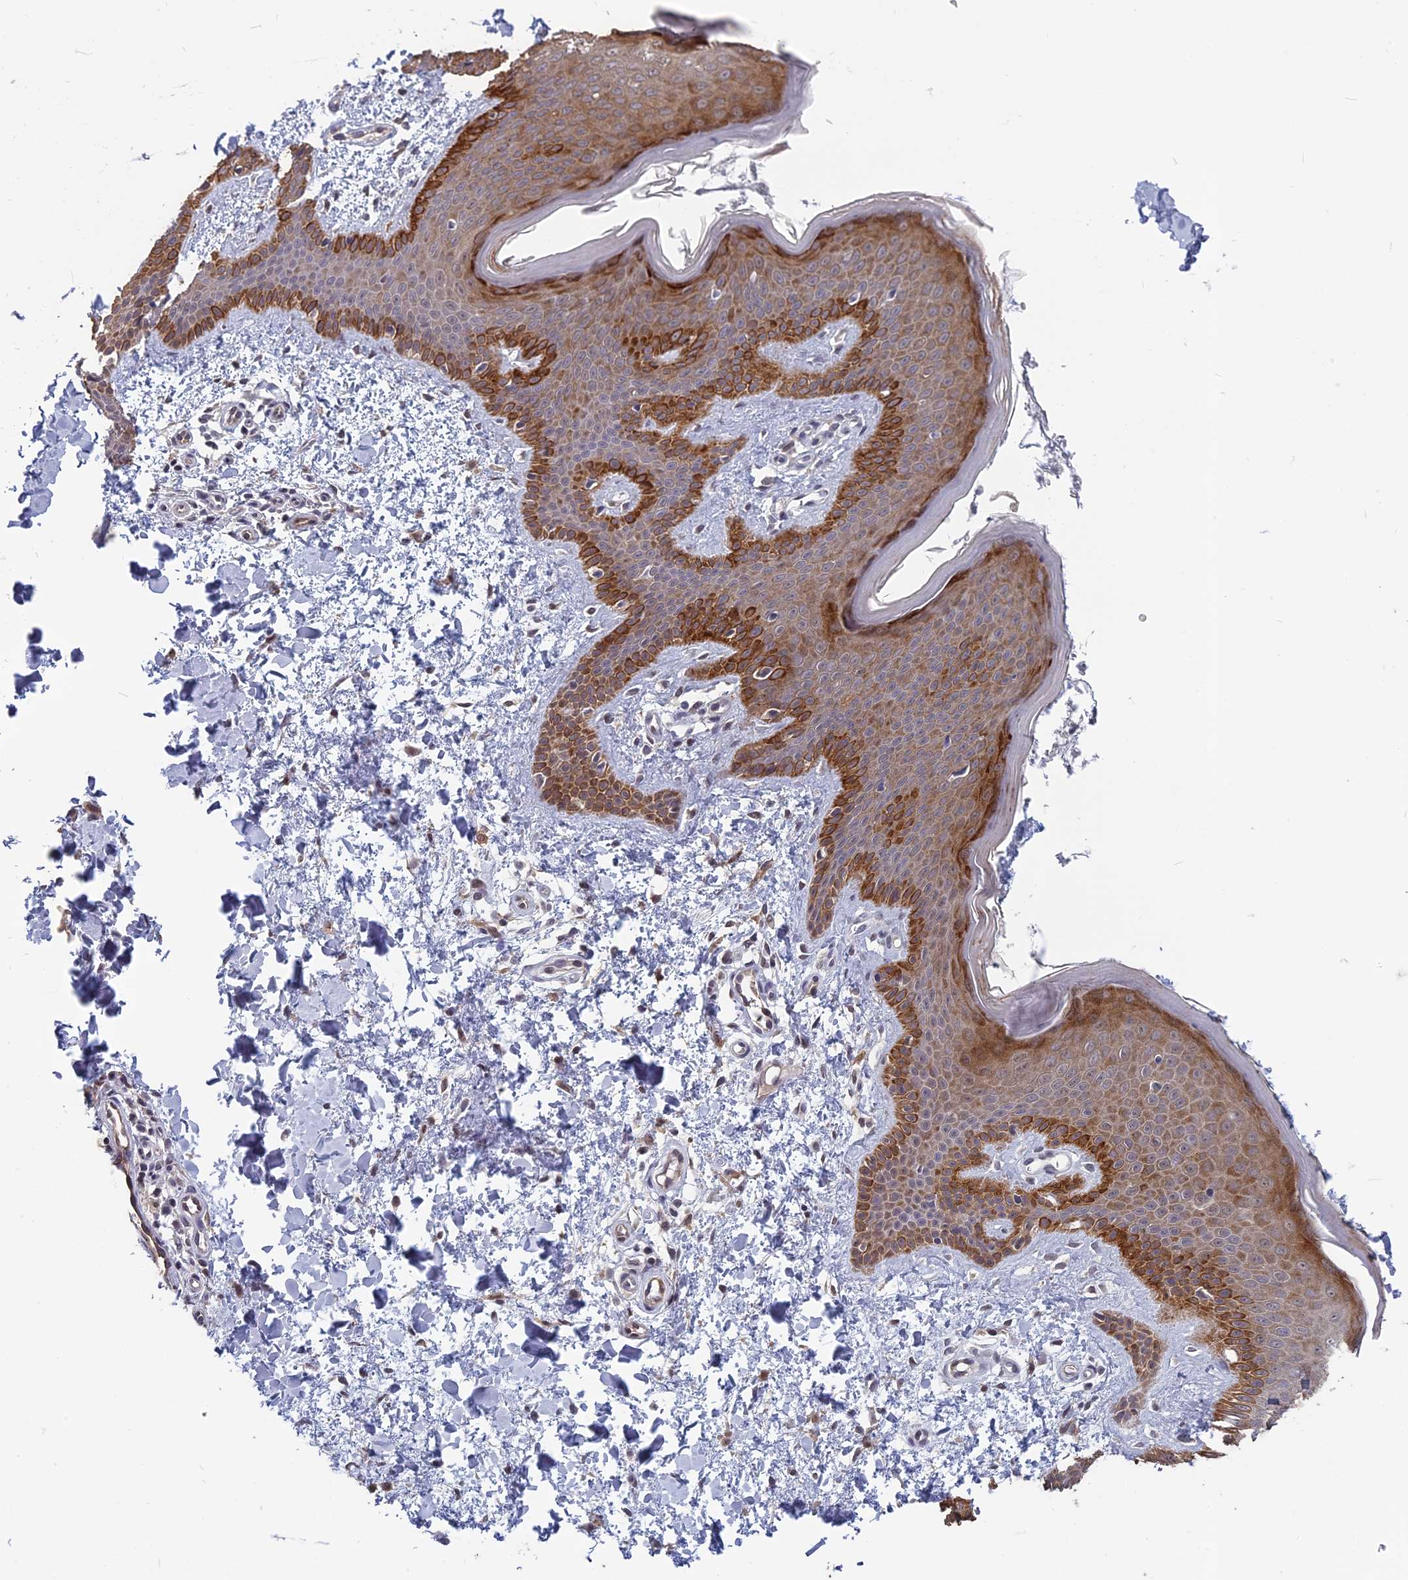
{"staining": {"intensity": "negative", "quantity": "none", "location": "none"}, "tissue": "skin", "cell_type": "Fibroblasts", "image_type": "normal", "snomed": [{"axis": "morphology", "description": "Normal tissue, NOS"}, {"axis": "topography", "description": "Skin"}], "caption": "The histopathology image exhibits no staining of fibroblasts in normal skin.", "gene": "MT", "patient": {"sex": "male", "age": 36}}